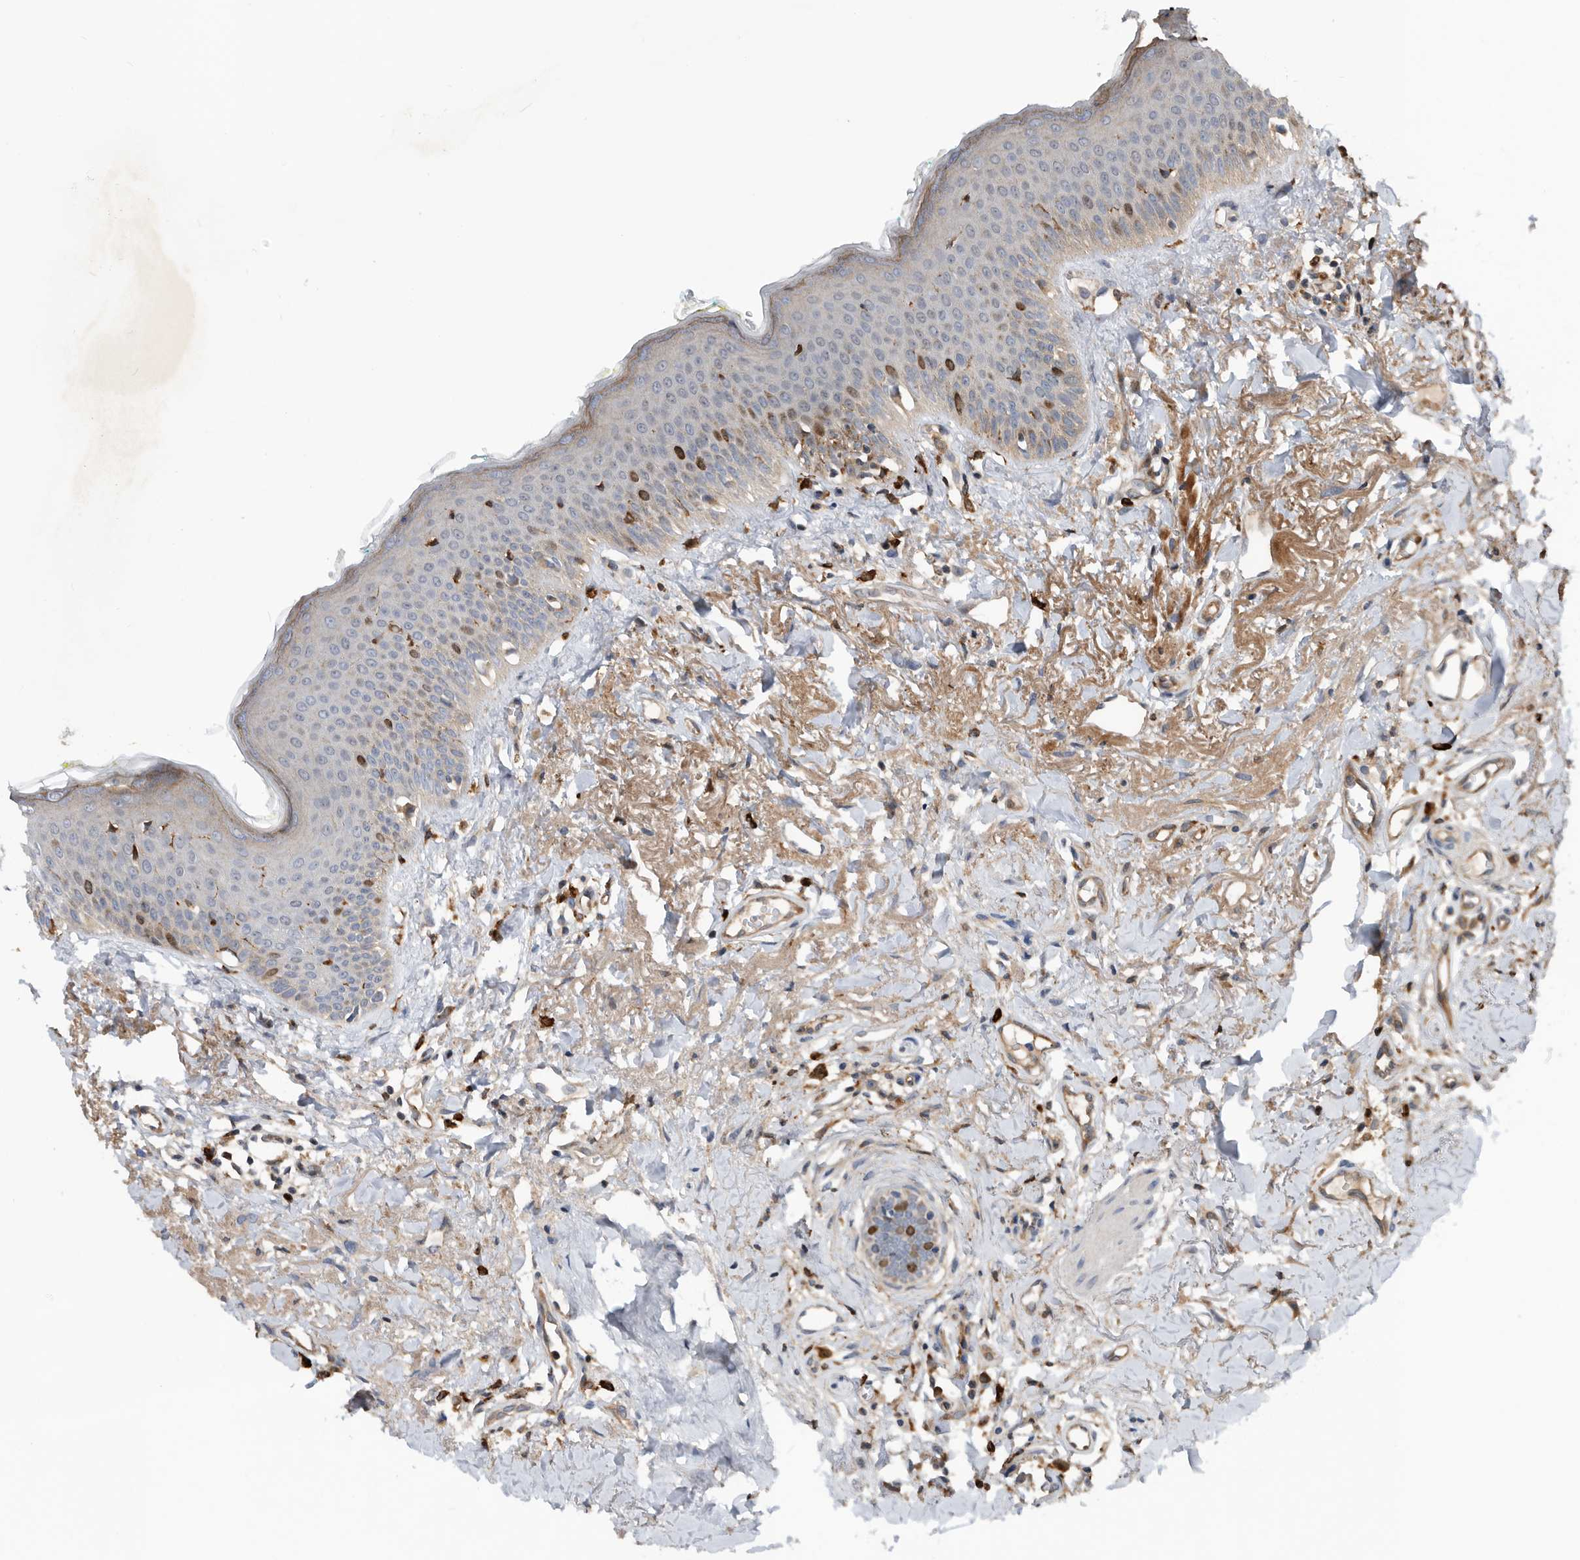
{"staining": {"intensity": "strong", "quantity": "<25%", "location": "nuclear"}, "tissue": "oral mucosa", "cell_type": "Squamous epithelial cells", "image_type": "normal", "snomed": [{"axis": "morphology", "description": "Normal tissue, NOS"}, {"axis": "topography", "description": "Oral tissue"}], "caption": "Immunohistochemical staining of normal oral mucosa displays medium levels of strong nuclear positivity in about <25% of squamous epithelial cells. The staining was performed using DAB (3,3'-diaminobenzidine) to visualize the protein expression in brown, while the nuclei were stained in blue with hematoxylin (Magnification: 20x).", "gene": "ATAD2", "patient": {"sex": "female", "age": 70}}